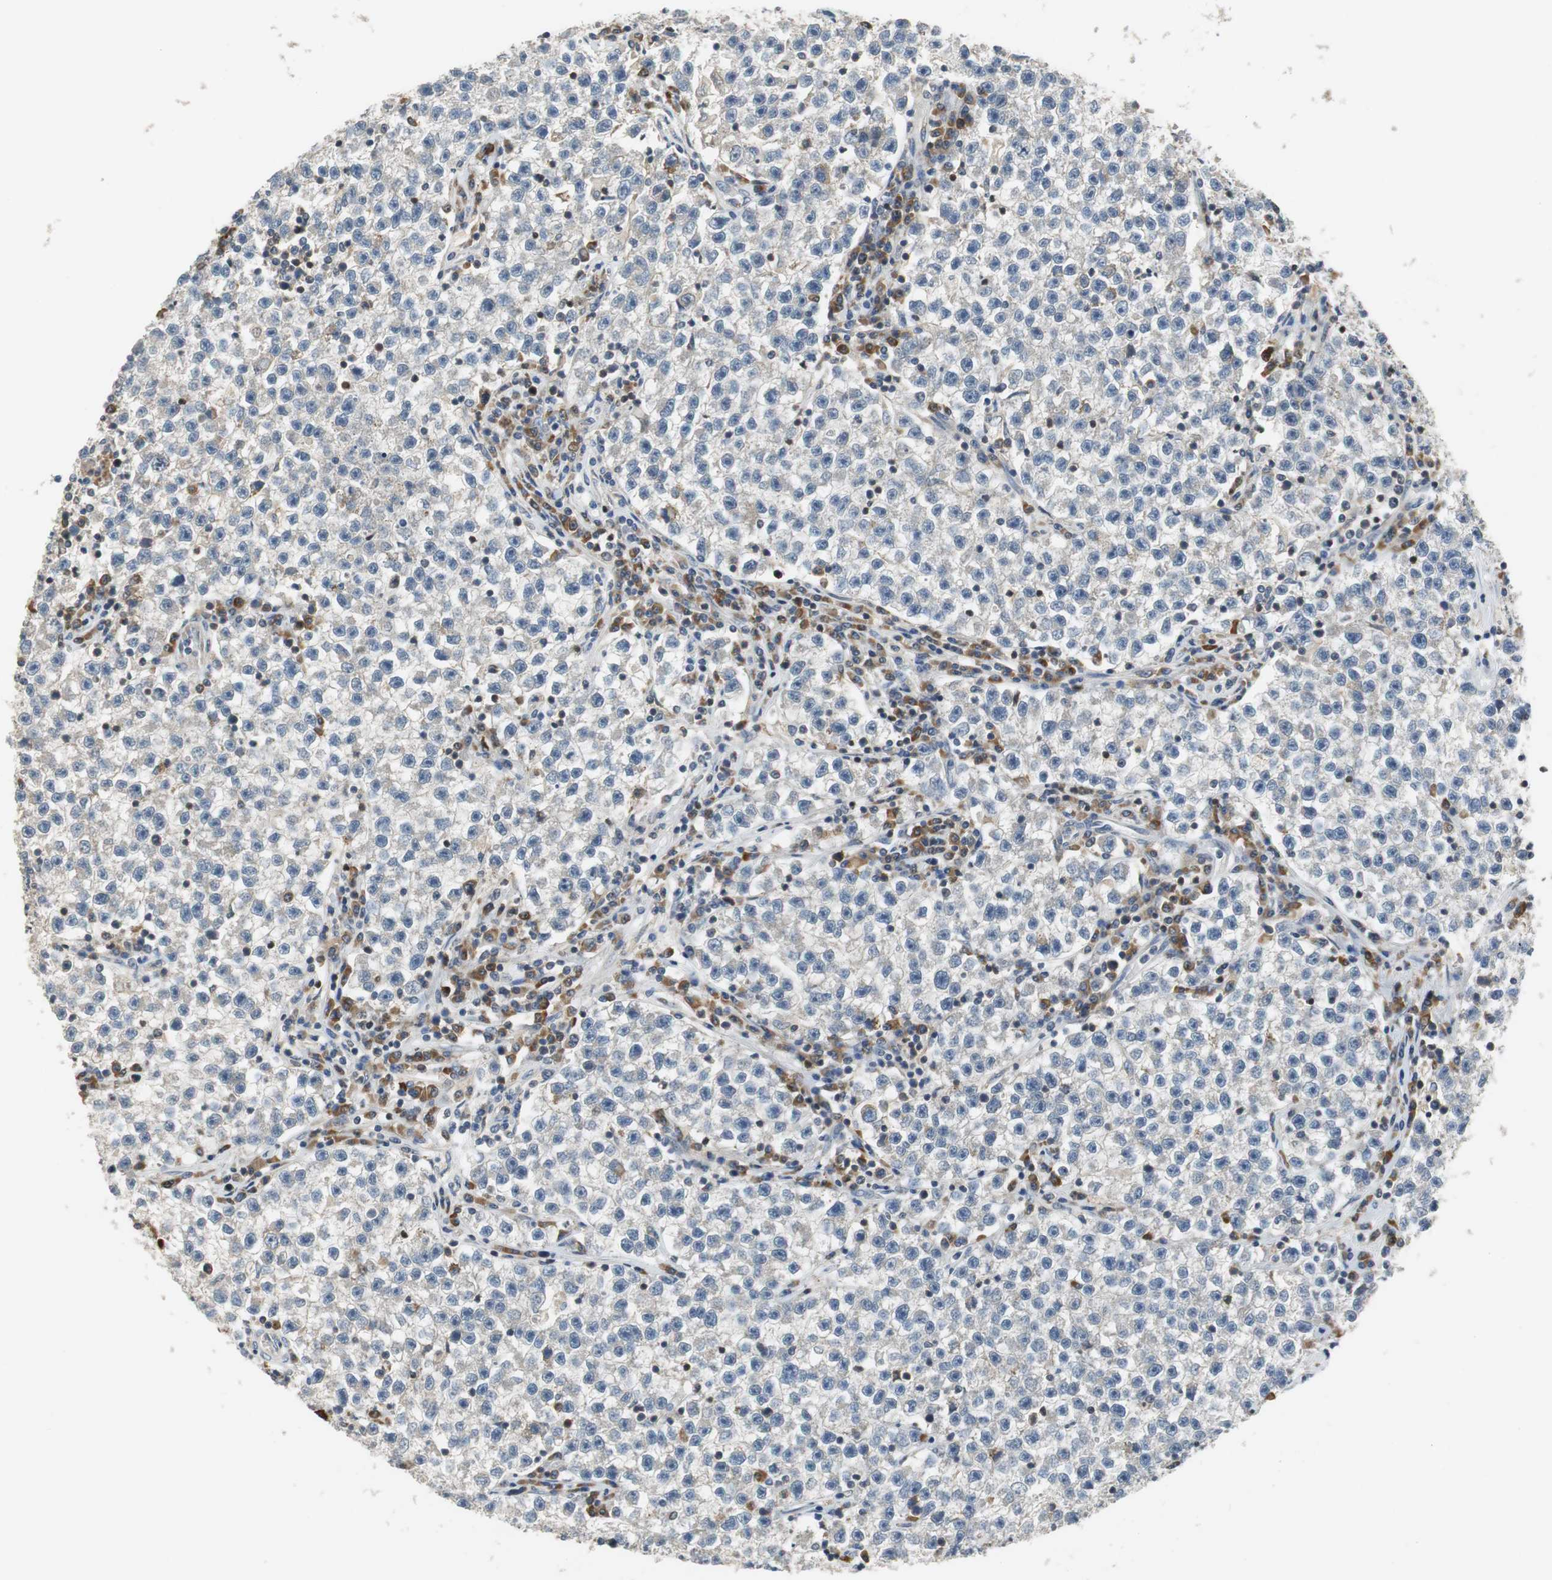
{"staining": {"intensity": "negative", "quantity": "none", "location": "none"}, "tissue": "testis cancer", "cell_type": "Tumor cells", "image_type": "cancer", "snomed": [{"axis": "morphology", "description": "Seminoma, NOS"}, {"axis": "topography", "description": "Testis"}], "caption": "High power microscopy micrograph of an IHC image of testis seminoma, revealing no significant staining in tumor cells. Brightfield microscopy of IHC stained with DAB (brown) and hematoxylin (blue), captured at high magnification.", "gene": "GLCCI1", "patient": {"sex": "male", "age": 22}}